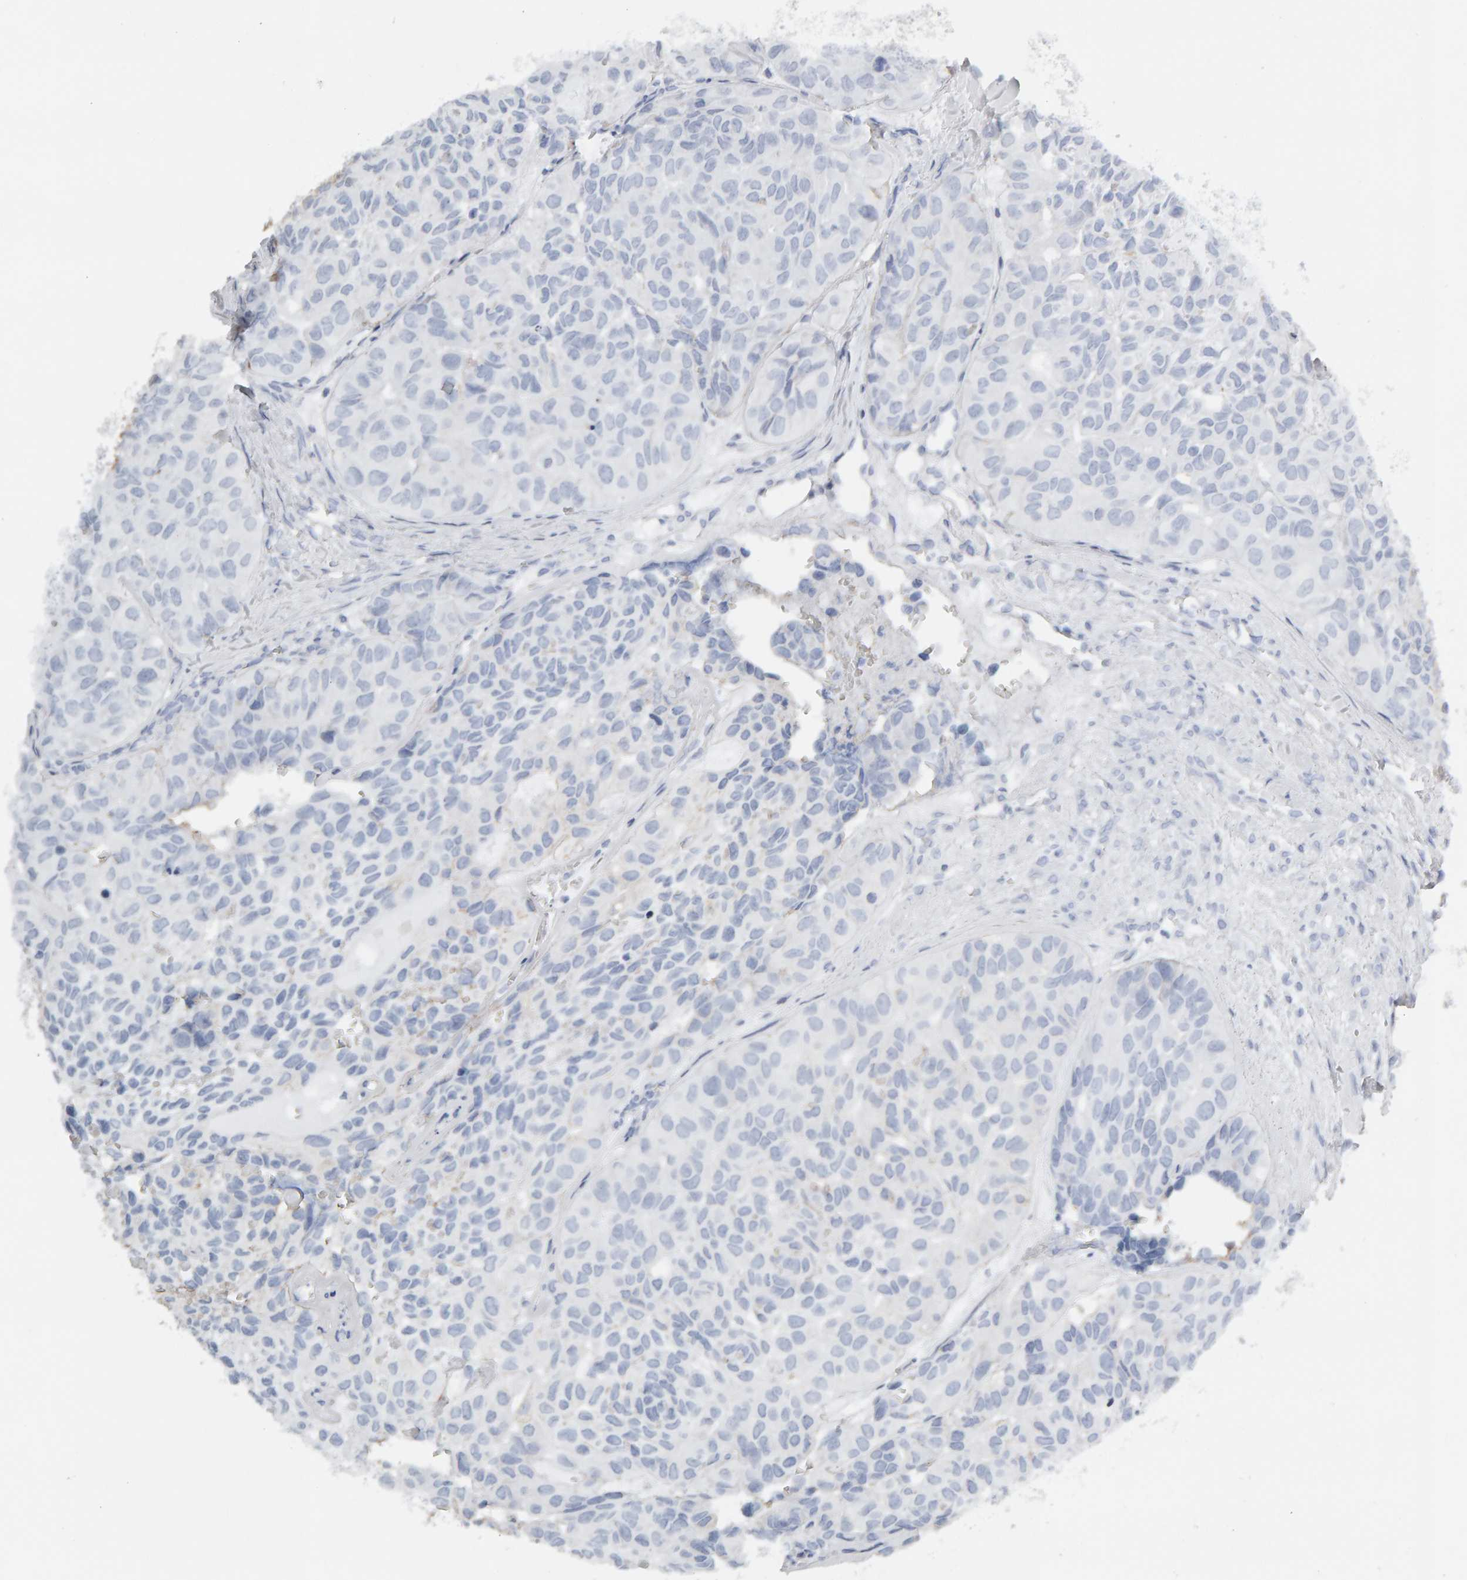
{"staining": {"intensity": "negative", "quantity": "none", "location": "none"}, "tissue": "head and neck cancer", "cell_type": "Tumor cells", "image_type": "cancer", "snomed": [{"axis": "morphology", "description": "Adenocarcinoma, NOS"}, {"axis": "topography", "description": "Salivary gland, NOS"}, {"axis": "topography", "description": "Head-Neck"}], "caption": "This is a histopathology image of IHC staining of head and neck cancer, which shows no expression in tumor cells. The staining was performed using DAB (3,3'-diaminobenzidine) to visualize the protein expression in brown, while the nuclei were stained in blue with hematoxylin (Magnification: 20x).", "gene": "ENGASE", "patient": {"sex": "female", "age": 76}}